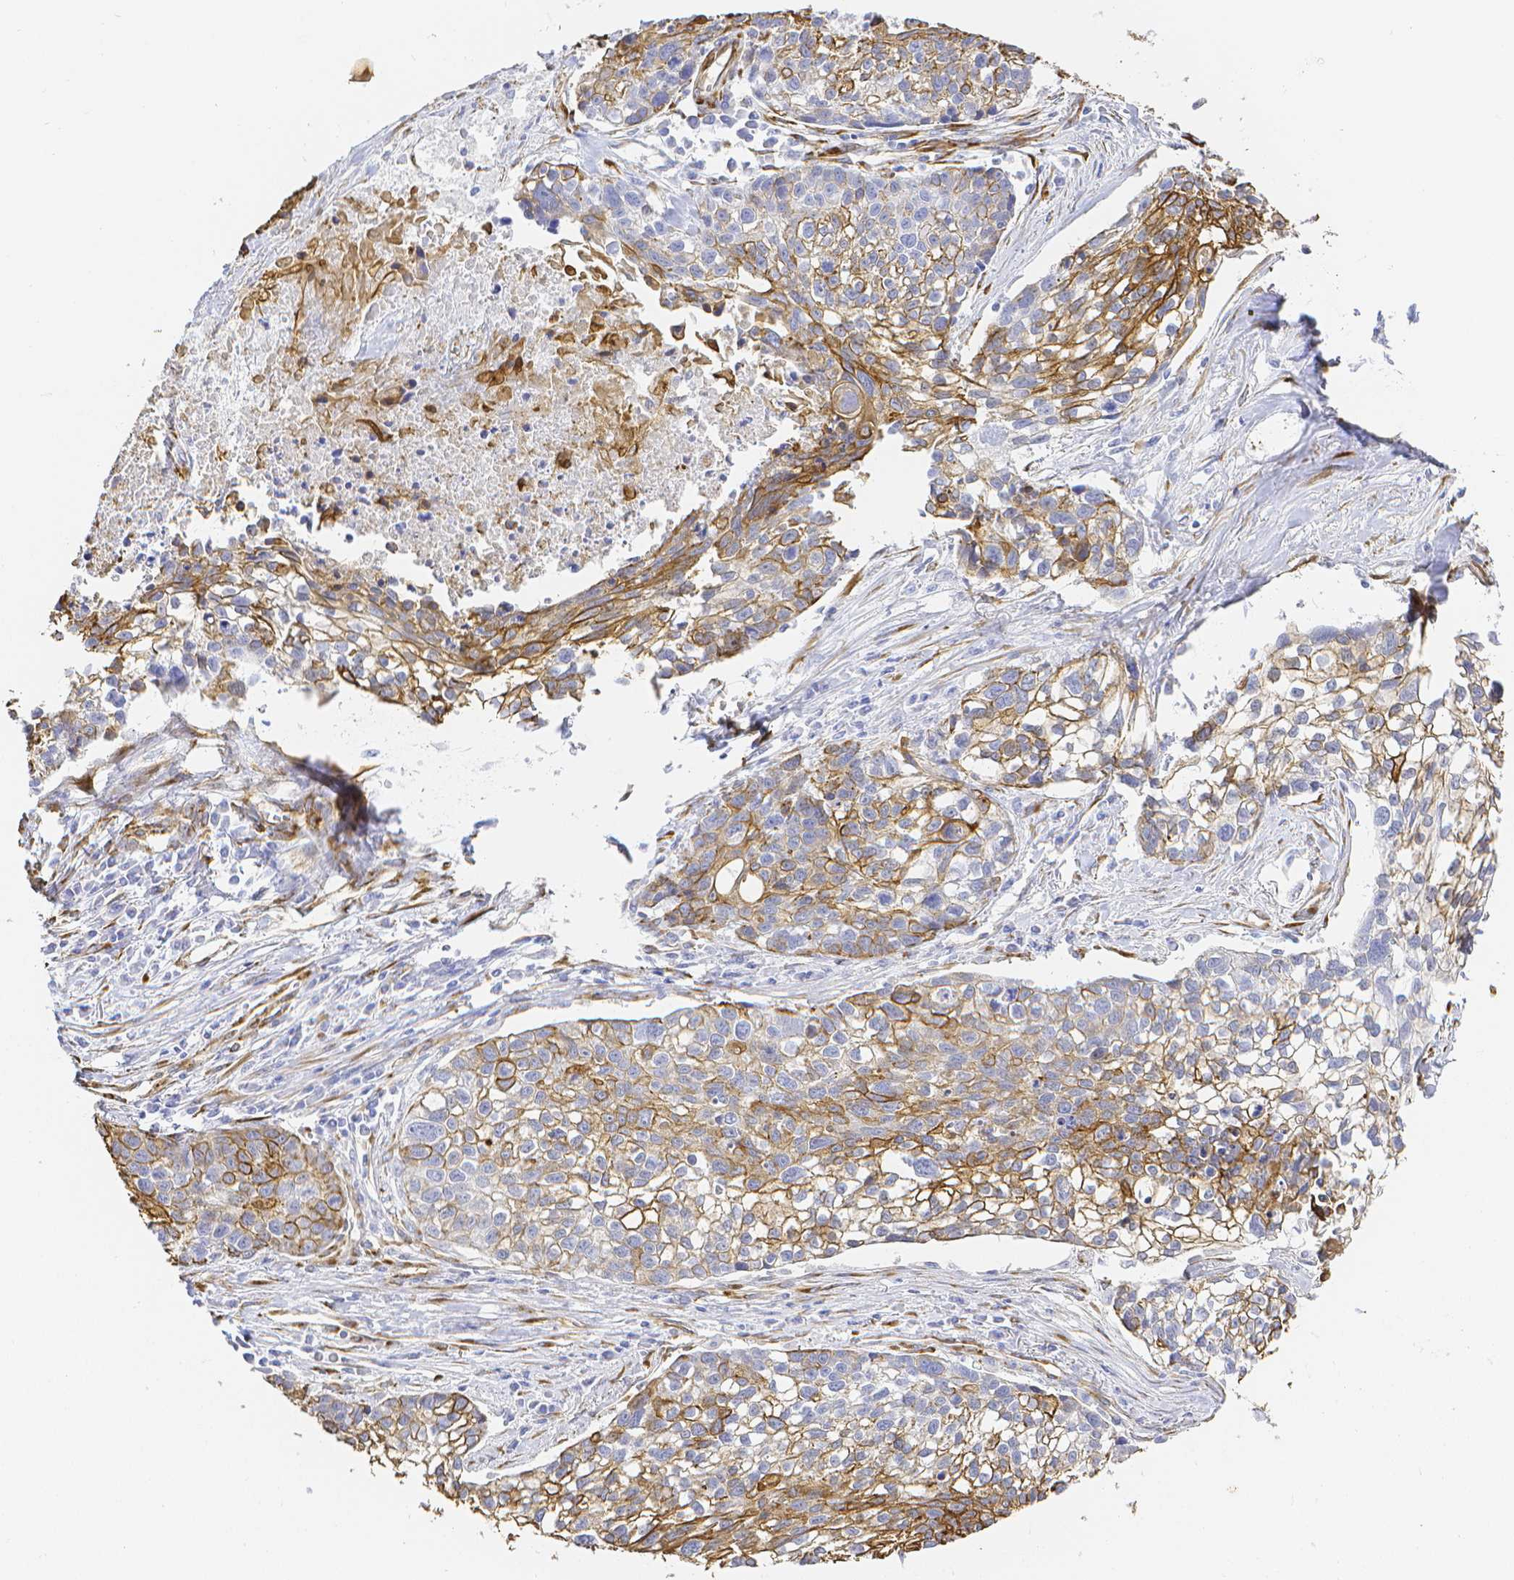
{"staining": {"intensity": "moderate", "quantity": "25%-75%", "location": "cytoplasmic/membranous"}, "tissue": "lung cancer", "cell_type": "Tumor cells", "image_type": "cancer", "snomed": [{"axis": "morphology", "description": "Squamous cell carcinoma, NOS"}, {"axis": "topography", "description": "Lung"}], "caption": "IHC of lung cancer (squamous cell carcinoma) shows medium levels of moderate cytoplasmic/membranous staining in approximately 25%-75% of tumor cells.", "gene": "SMURF1", "patient": {"sex": "male", "age": 74}}